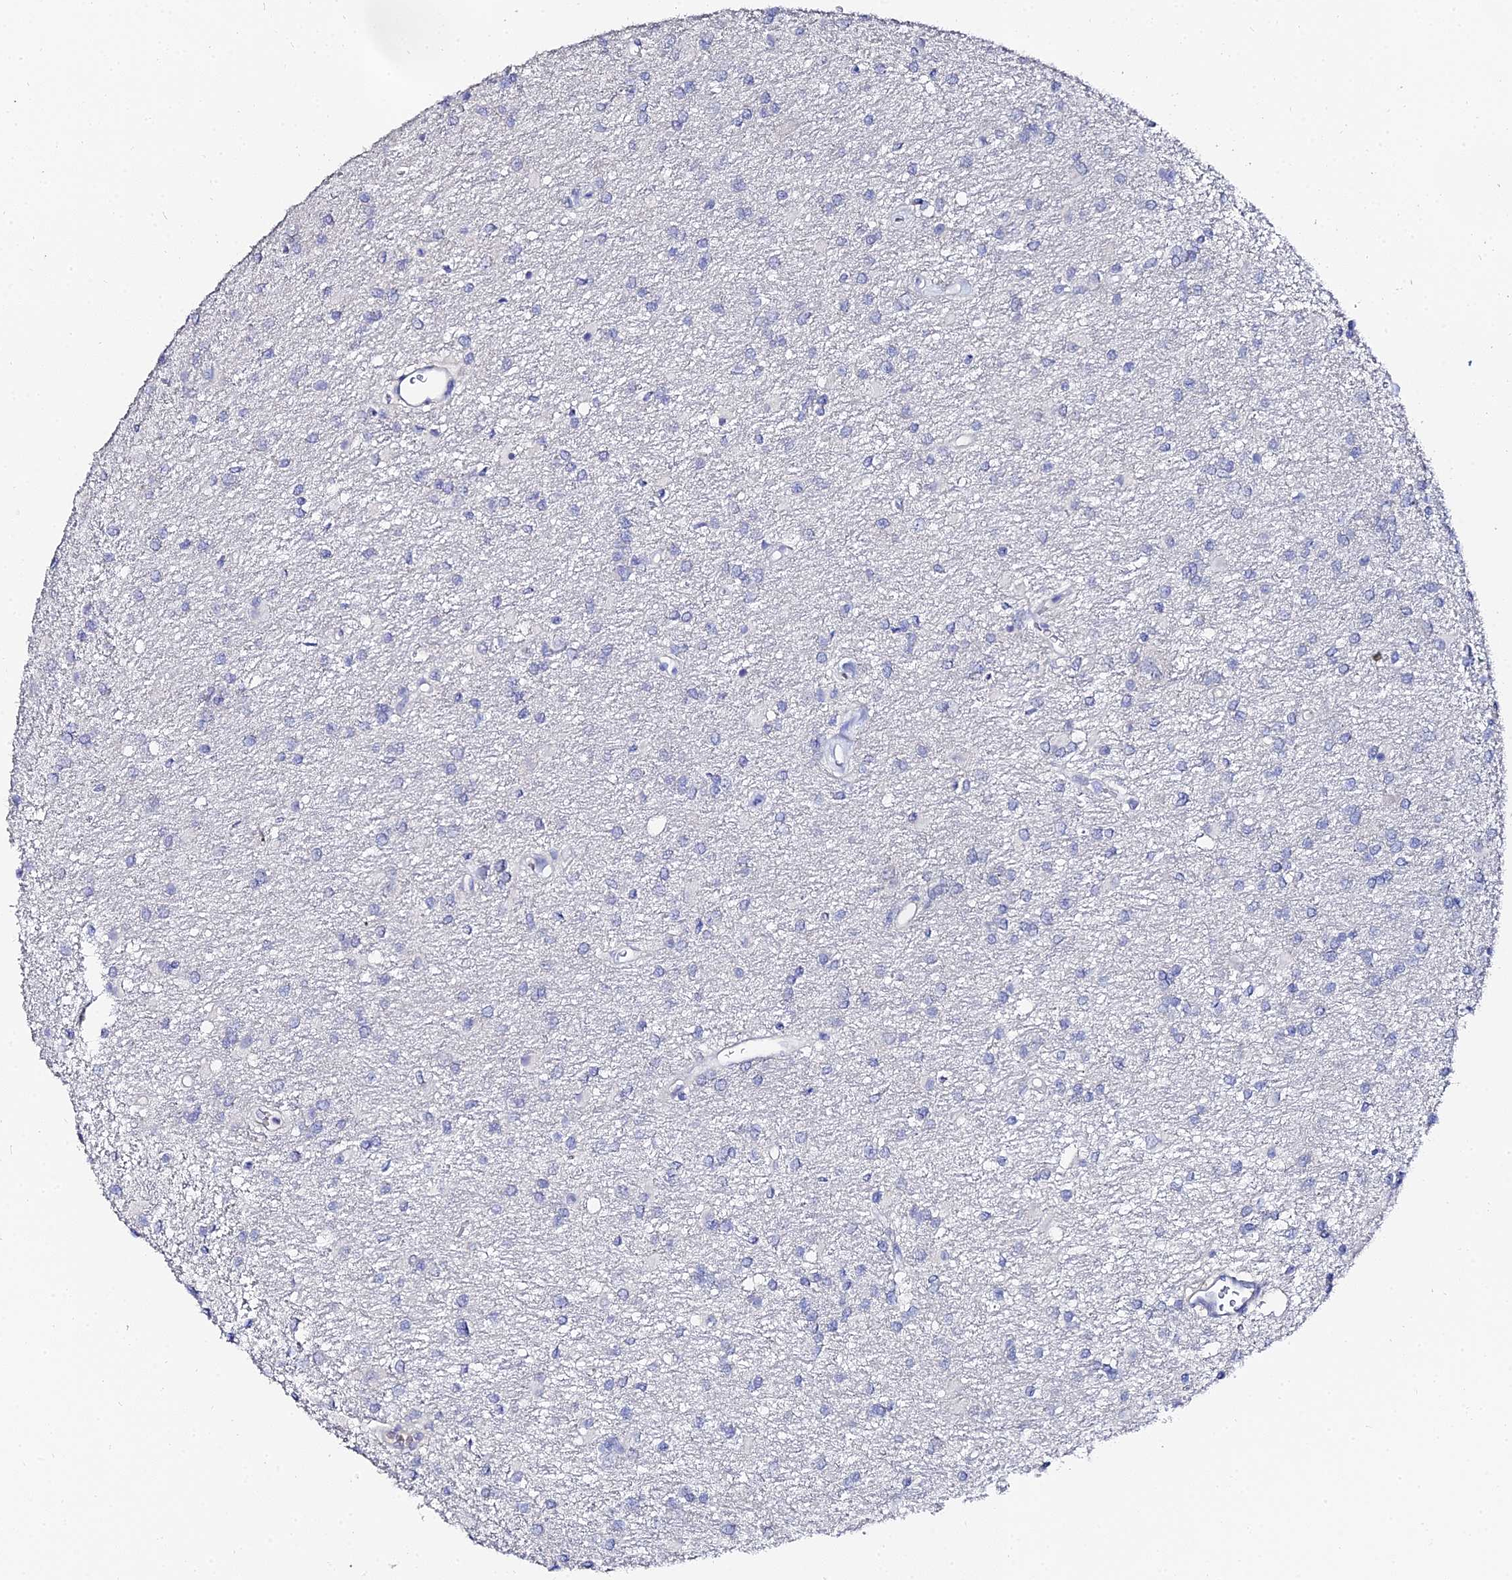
{"staining": {"intensity": "negative", "quantity": "none", "location": "none"}, "tissue": "glioma", "cell_type": "Tumor cells", "image_type": "cancer", "snomed": [{"axis": "morphology", "description": "Glioma, malignant, High grade"}, {"axis": "topography", "description": "Brain"}], "caption": "Immunohistochemical staining of malignant high-grade glioma displays no significant positivity in tumor cells.", "gene": "KRT17", "patient": {"sex": "female", "age": 50}}